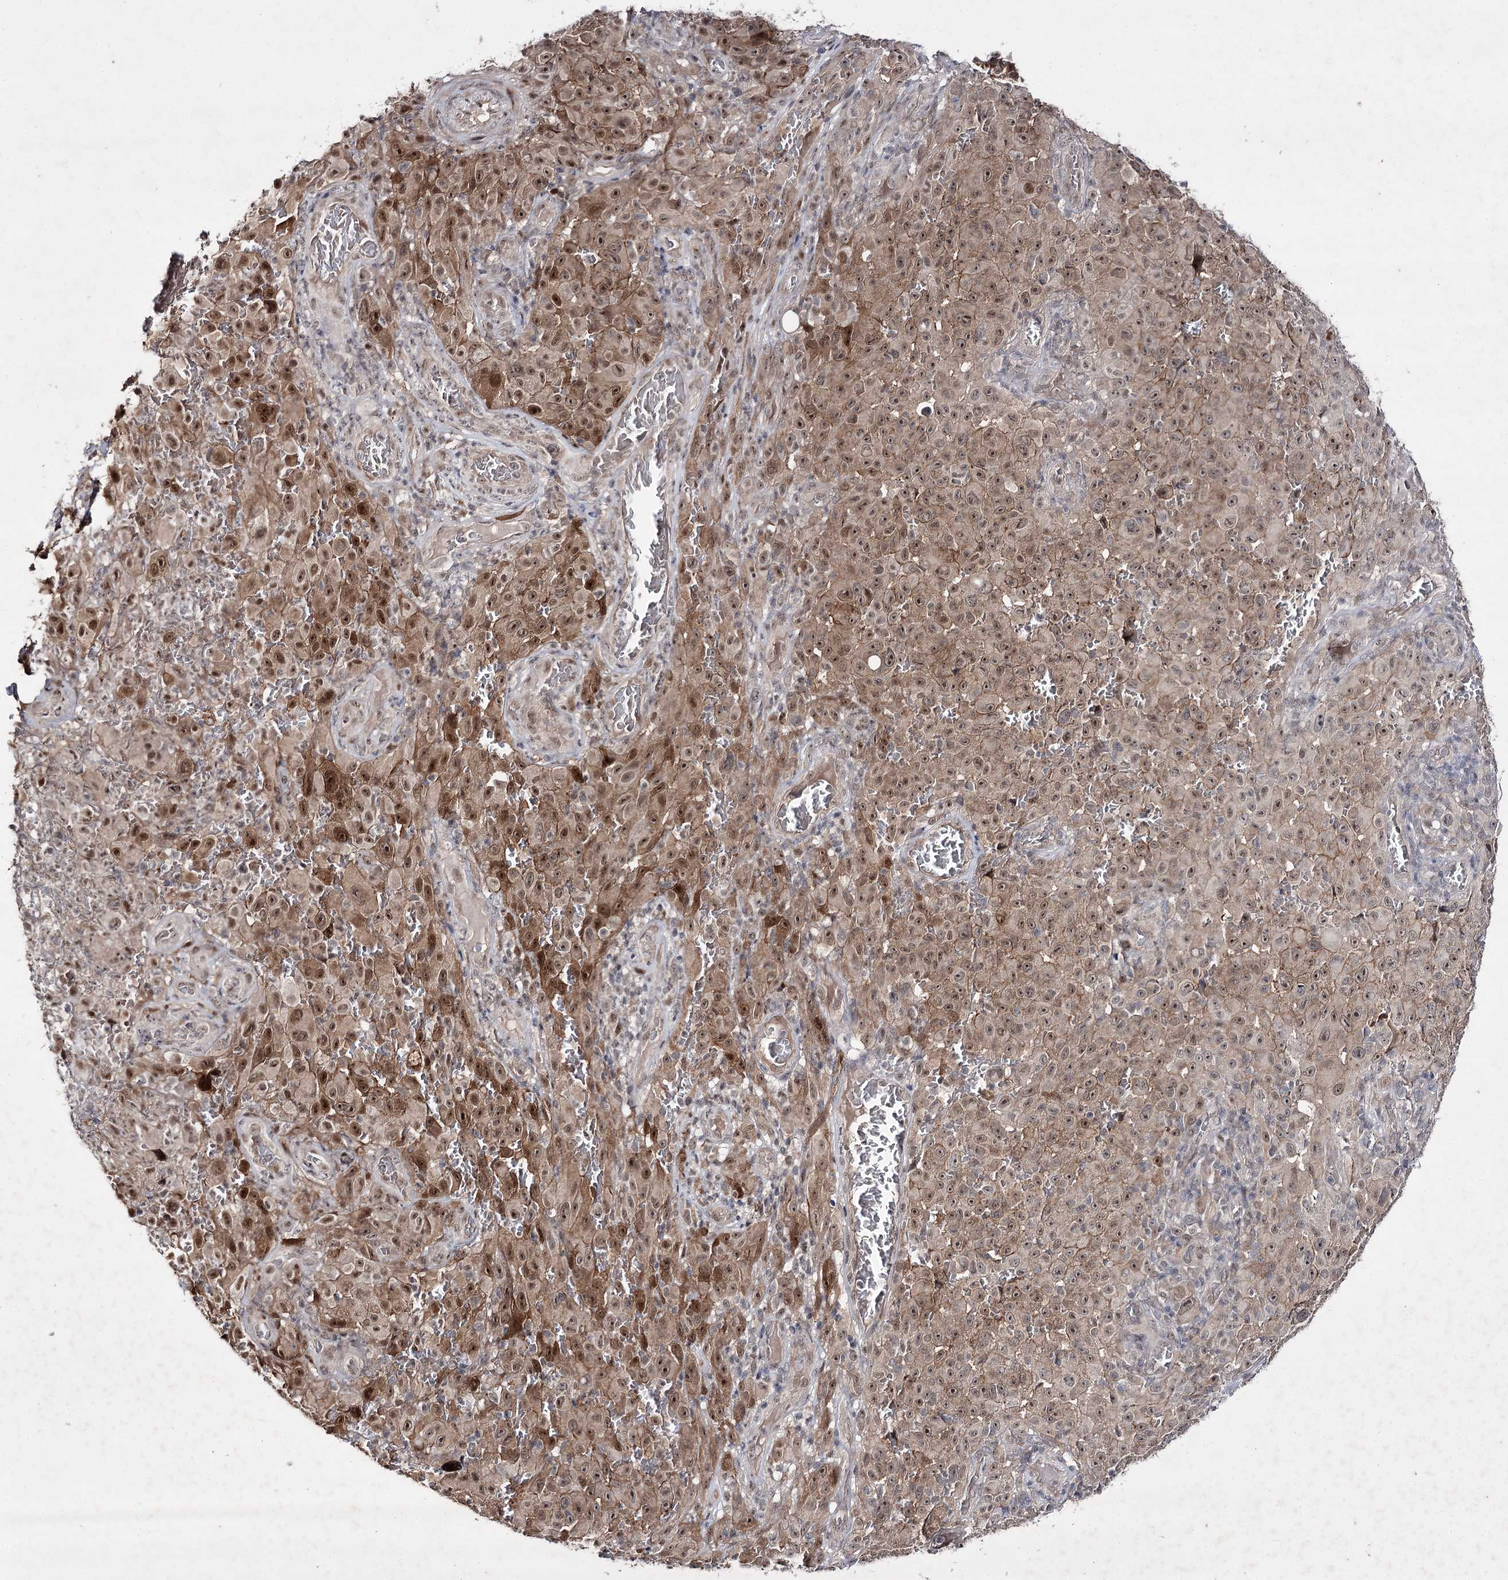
{"staining": {"intensity": "moderate", "quantity": ">75%", "location": "cytoplasmic/membranous,nuclear"}, "tissue": "melanoma", "cell_type": "Tumor cells", "image_type": "cancer", "snomed": [{"axis": "morphology", "description": "Malignant melanoma, NOS"}, {"axis": "topography", "description": "Skin"}], "caption": "Immunohistochemistry of human melanoma displays medium levels of moderate cytoplasmic/membranous and nuclear staining in approximately >75% of tumor cells.", "gene": "HOXC11", "patient": {"sex": "female", "age": 82}}